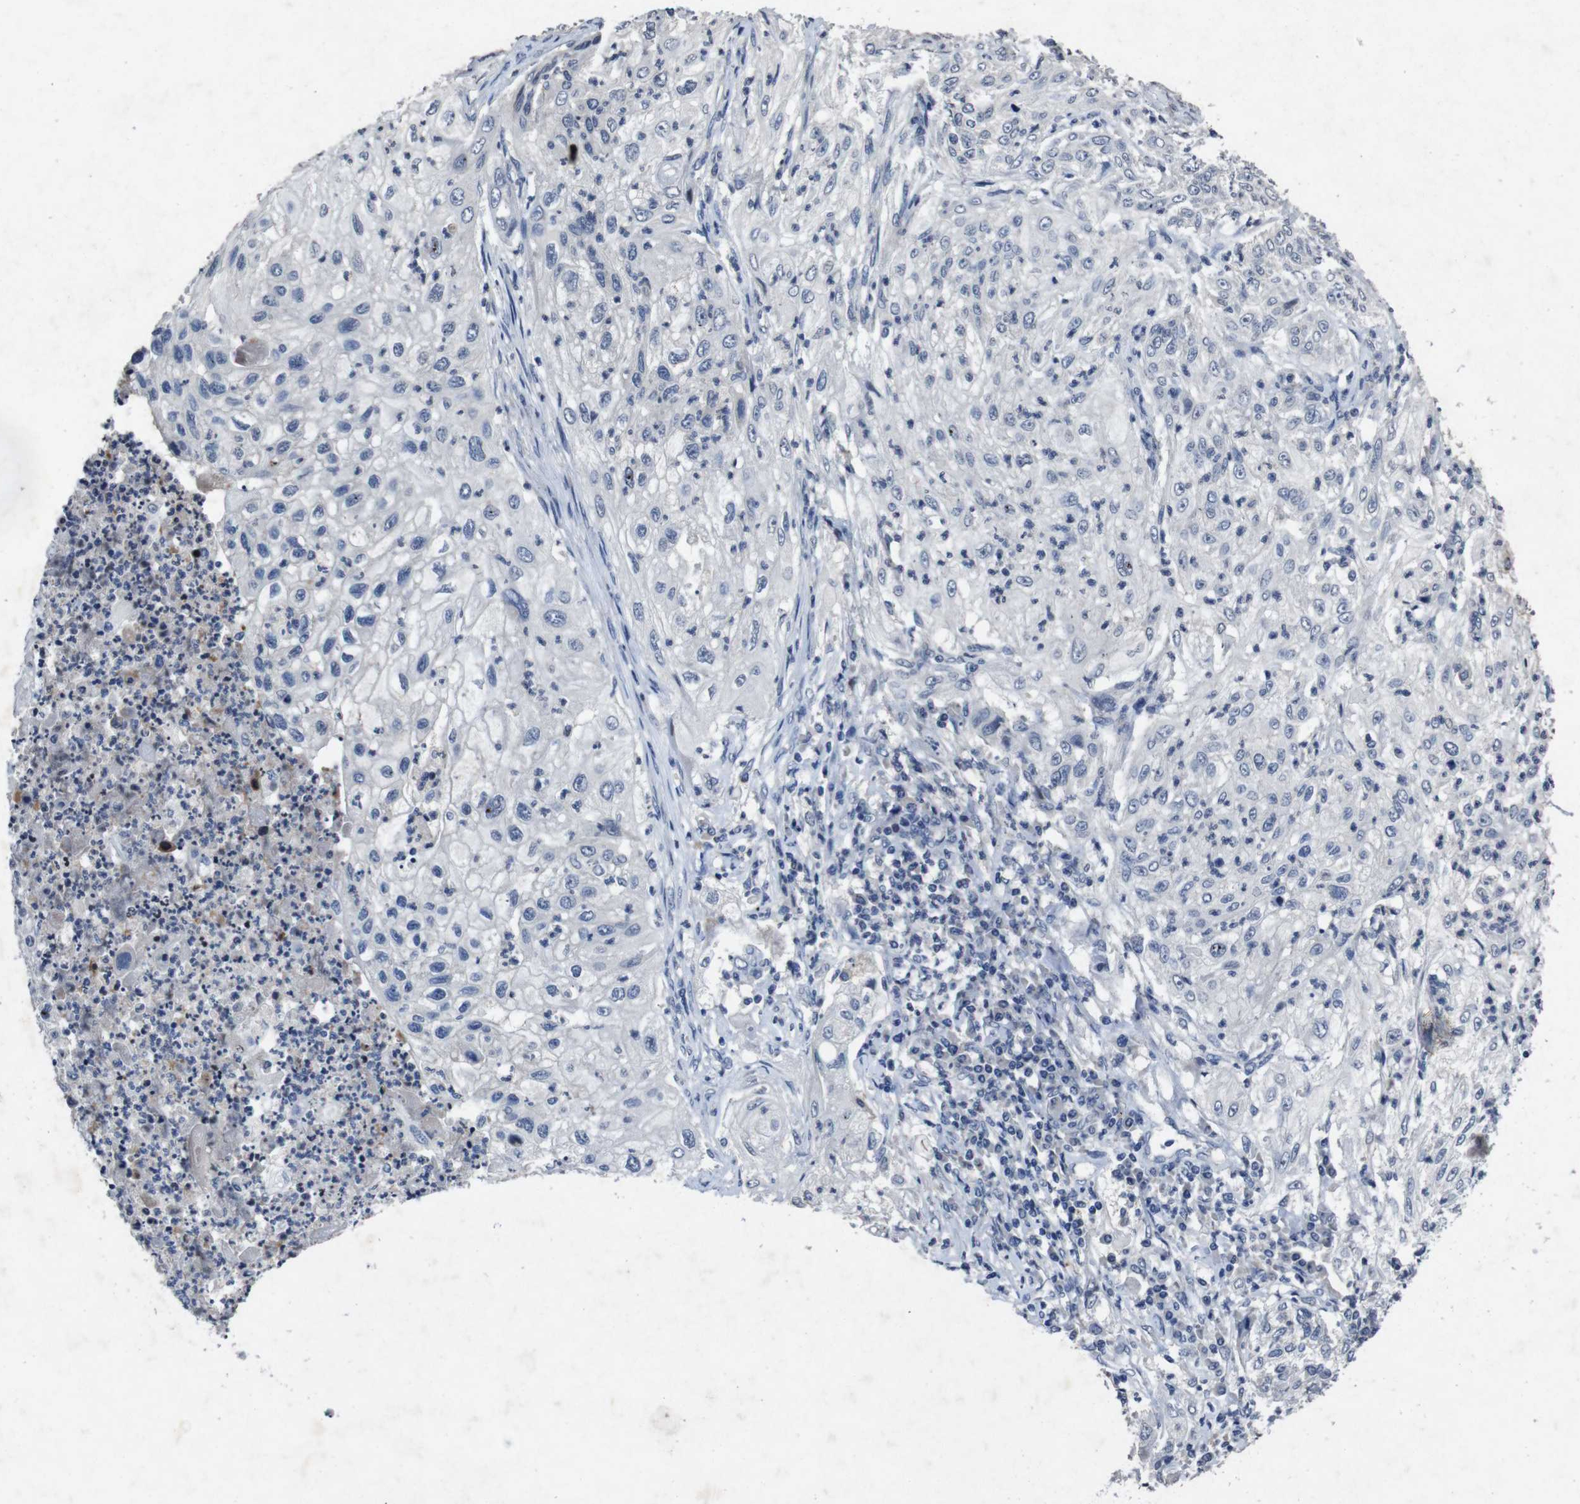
{"staining": {"intensity": "negative", "quantity": "none", "location": "none"}, "tissue": "lung cancer", "cell_type": "Tumor cells", "image_type": "cancer", "snomed": [{"axis": "morphology", "description": "Inflammation, NOS"}, {"axis": "morphology", "description": "Squamous cell carcinoma, NOS"}, {"axis": "topography", "description": "Lymph node"}, {"axis": "topography", "description": "Soft tissue"}, {"axis": "topography", "description": "Lung"}], "caption": "An image of squamous cell carcinoma (lung) stained for a protein displays no brown staining in tumor cells. (DAB IHC visualized using brightfield microscopy, high magnification).", "gene": "AKT3", "patient": {"sex": "male", "age": 66}}